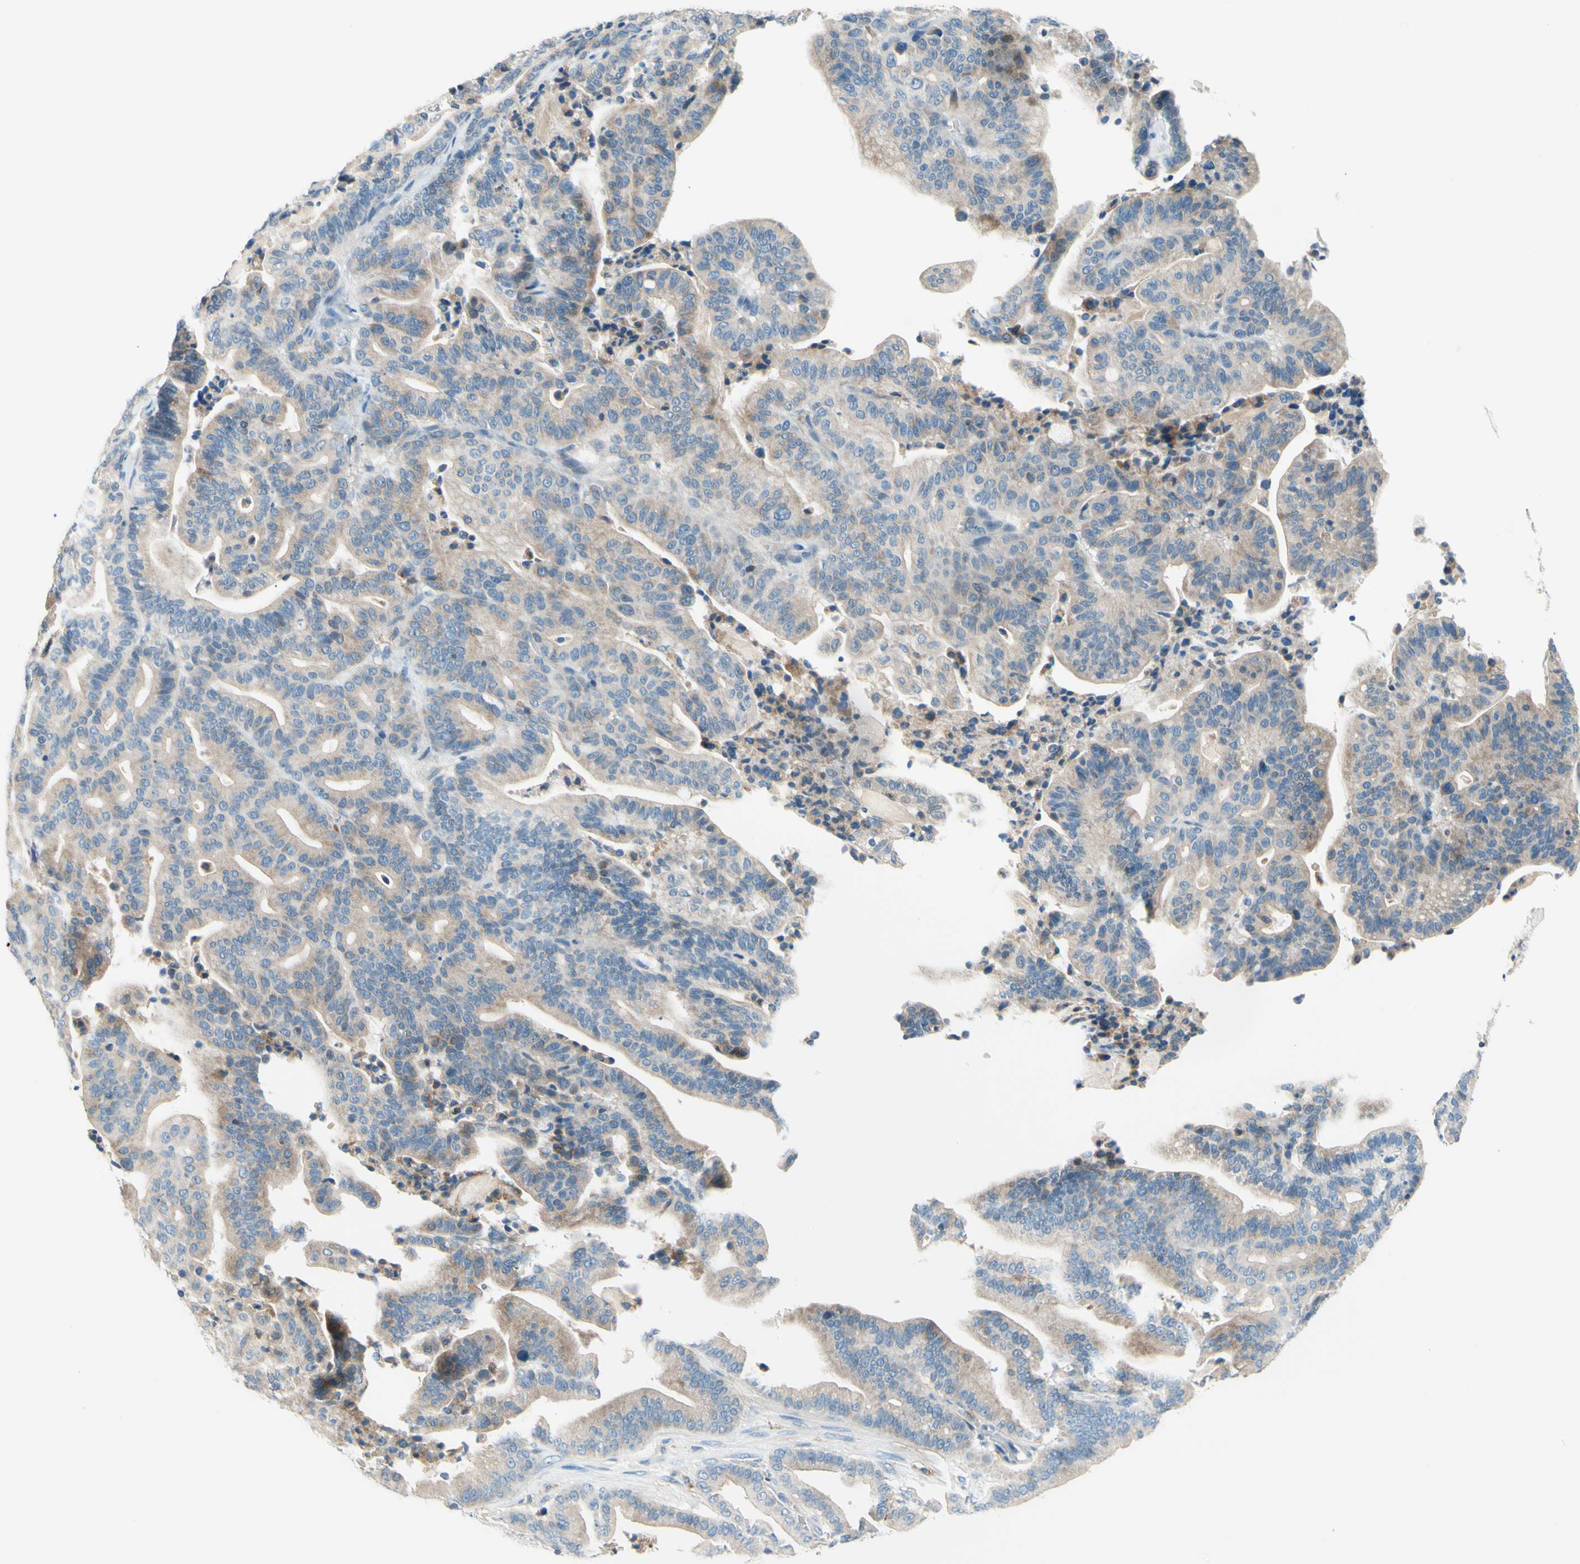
{"staining": {"intensity": "weak", "quantity": "25%-75%", "location": "cytoplasmic/membranous"}, "tissue": "pancreatic cancer", "cell_type": "Tumor cells", "image_type": "cancer", "snomed": [{"axis": "morphology", "description": "Adenocarcinoma, NOS"}, {"axis": "topography", "description": "Pancreas"}], "caption": "Pancreatic adenocarcinoma stained with DAB immunohistochemistry displays low levels of weak cytoplasmic/membranous positivity in approximately 25%-75% of tumor cells.", "gene": "SIGLEC9", "patient": {"sex": "male", "age": 63}}